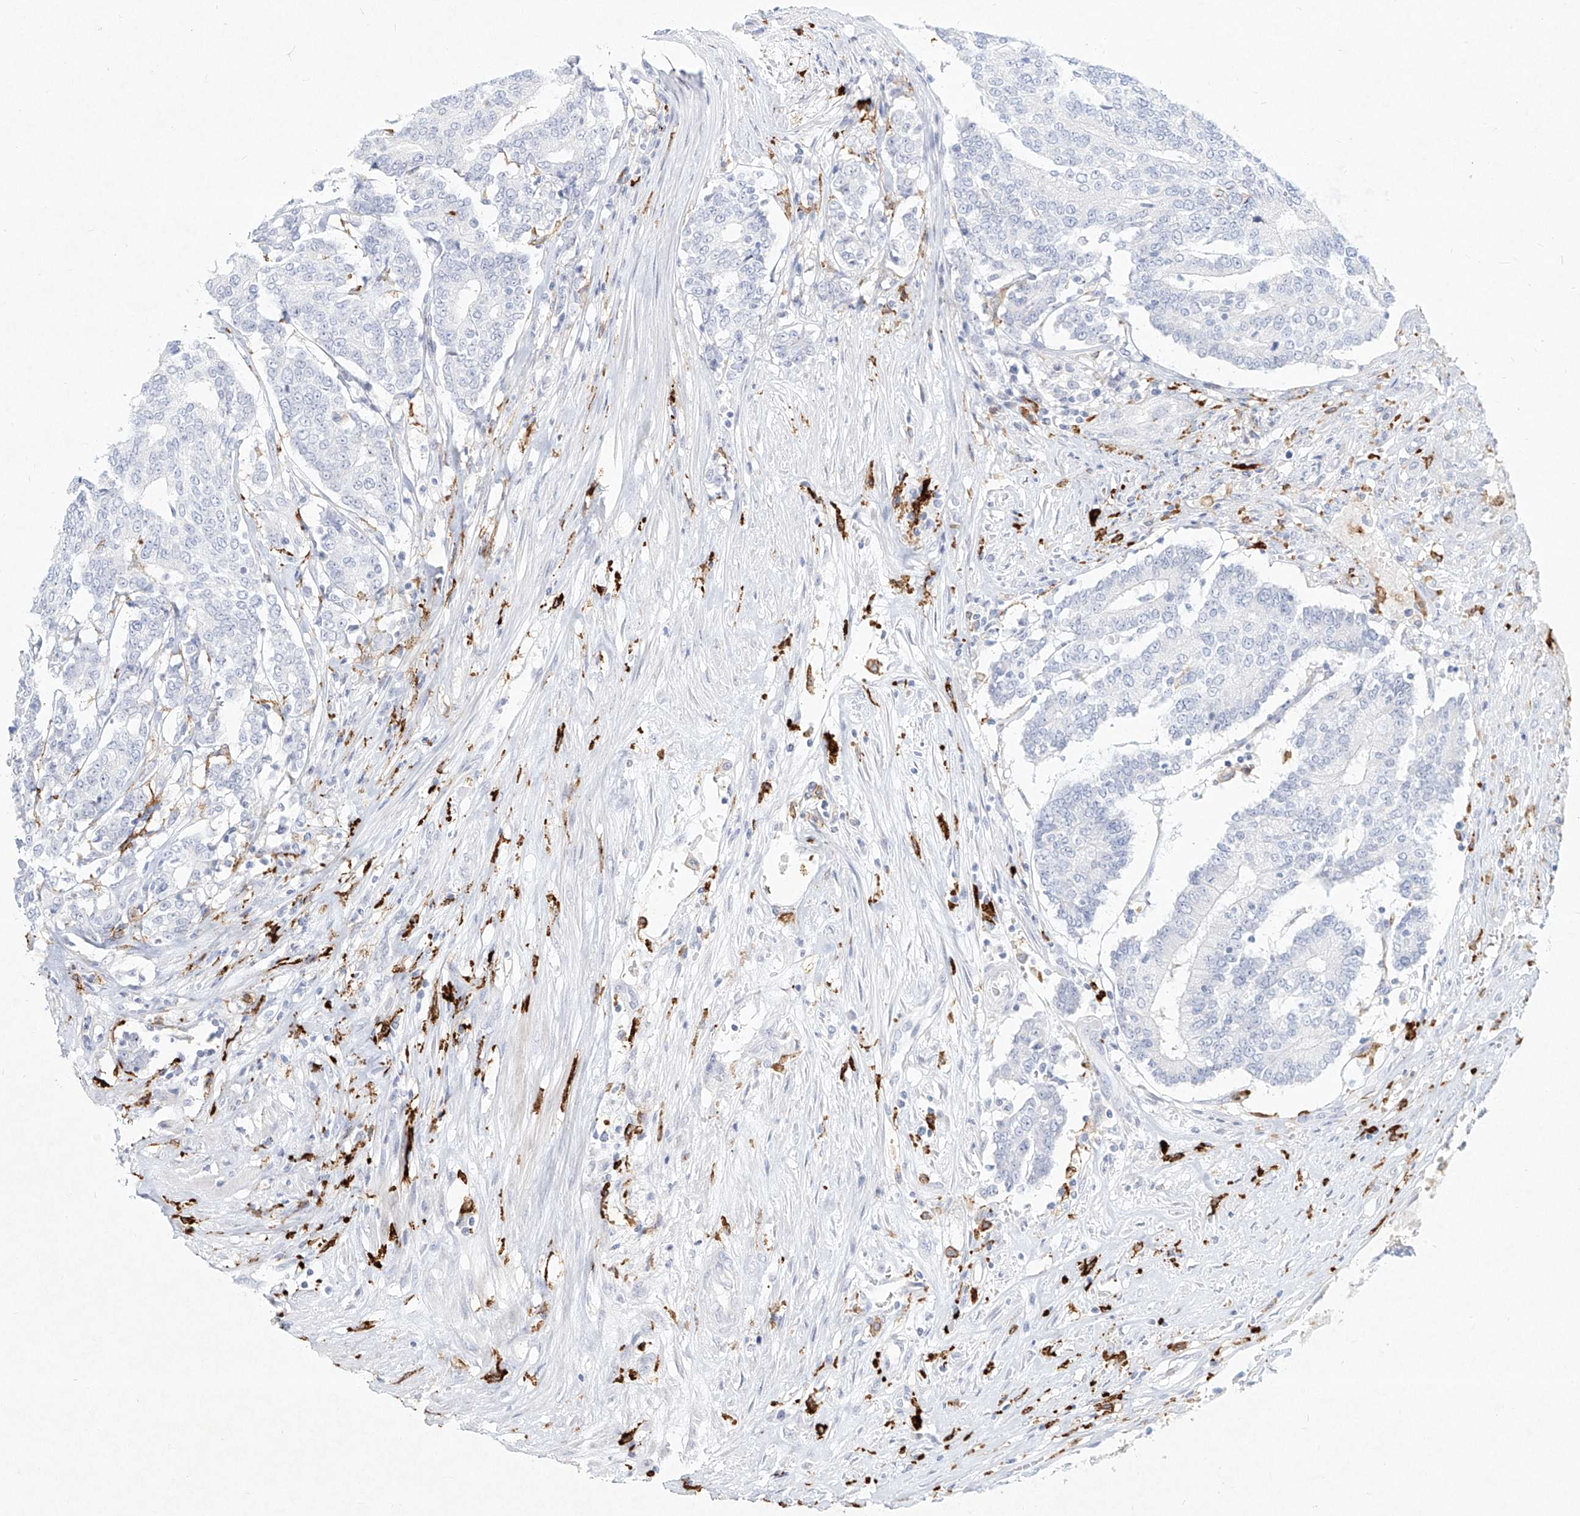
{"staining": {"intensity": "negative", "quantity": "none", "location": "none"}, "tissue": "prostate cancer", "cell_type": "Tumor cells", "image_type": "cancer", "snomed": [{"axis": "morphology", "description": "Normal tissue, NOS"}, {"axis": "morphology", "description": "Adenocarcinoma, High grade"}, {"axis": "topography", "description": "Prostate"}, {"axis": "topography", "description": "Seminal veicle"}], "caption": "Tumor cells show no significant protein positivity in prostate cancer (adenocarcinoma (high-grade)). (IHC, brightfield microscopy, high magnification).", "gene": "CD209", "patient": {"sex": "male", "age": 55}}